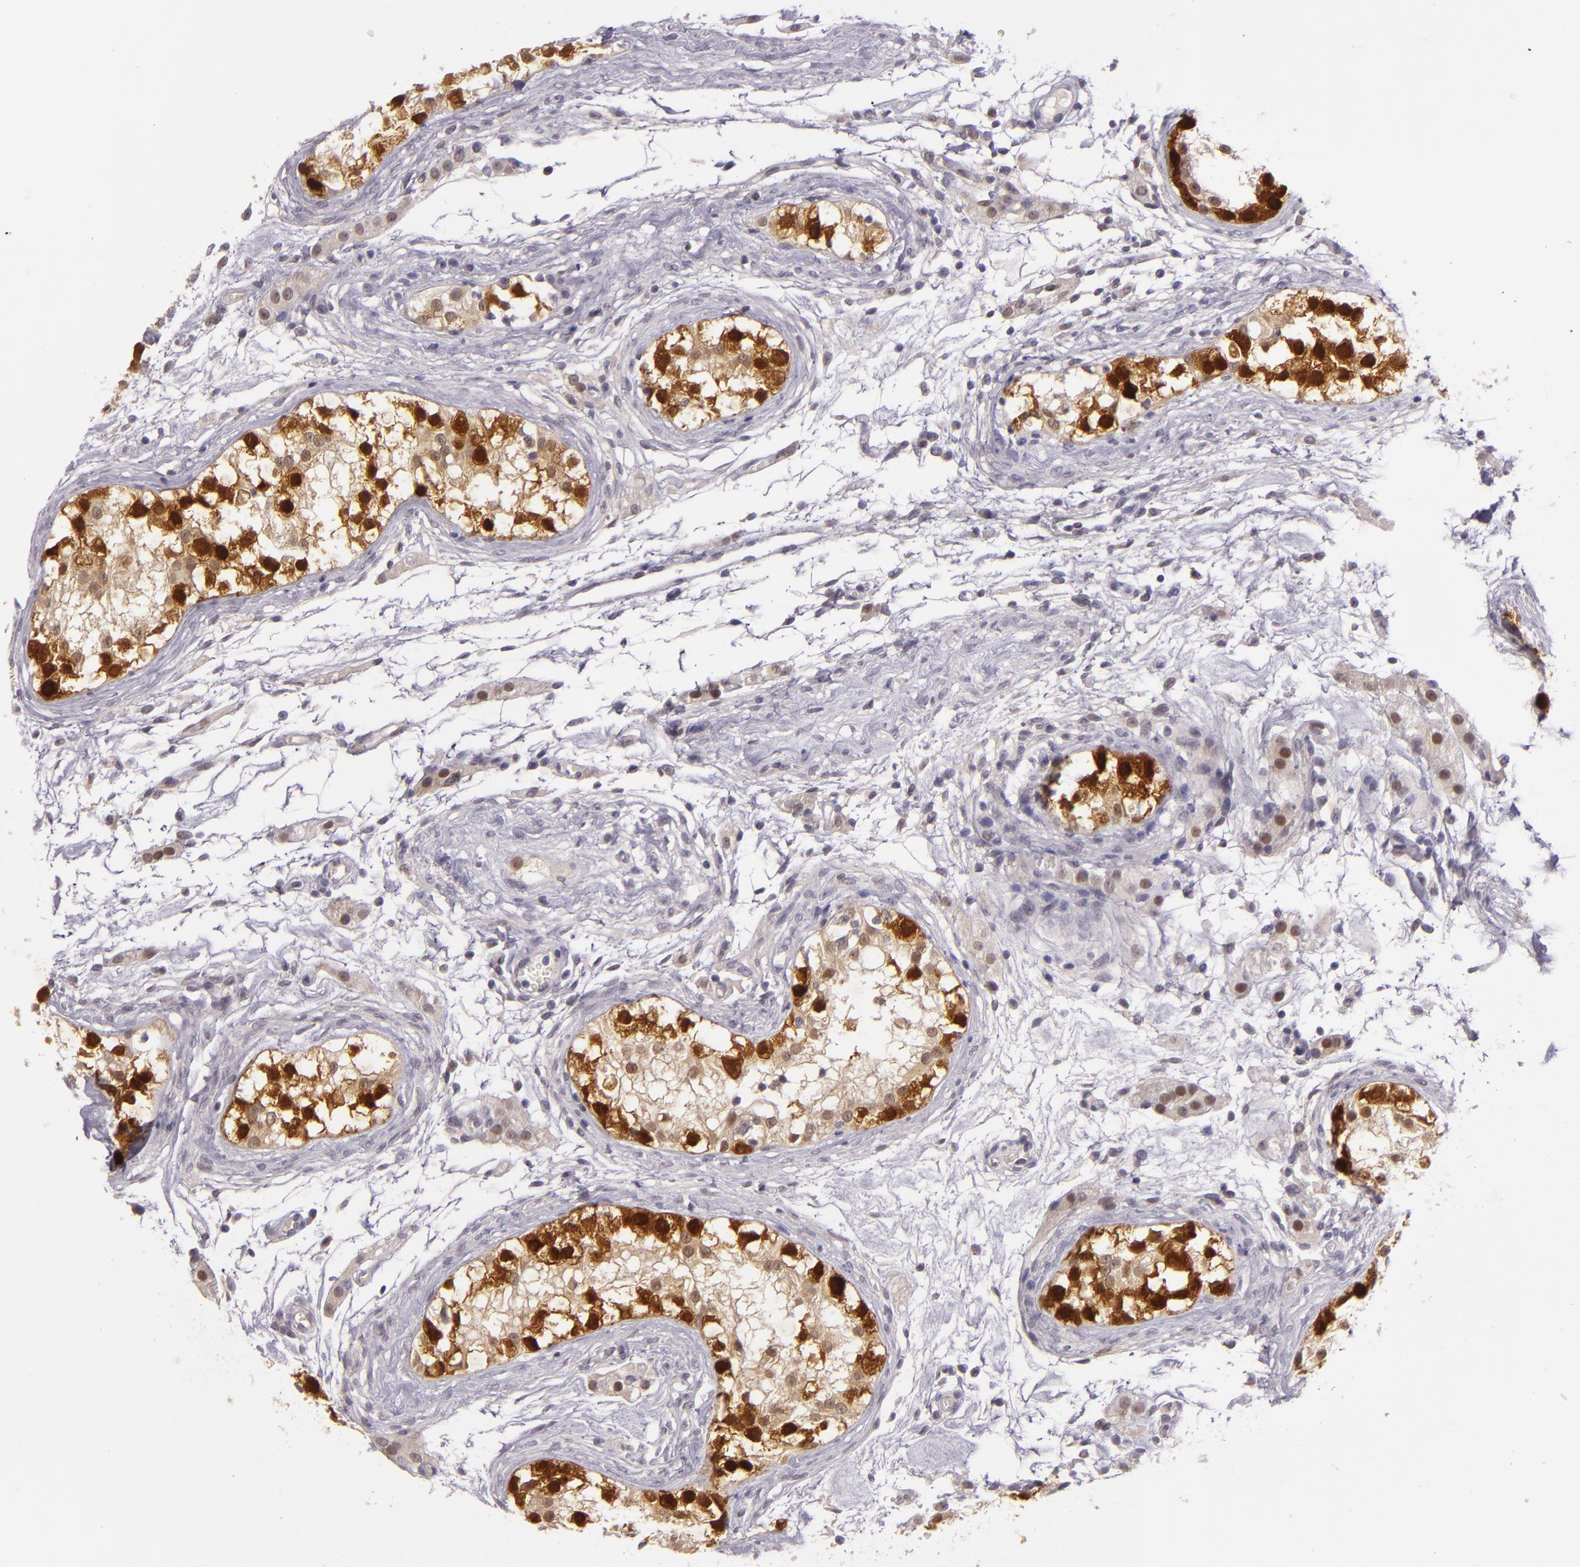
{"staining": {"intensity": "strong", "quantity": ">75%", "location": "cytoplasmic/membranous,nuclear"}, "tissue": "testis cancer", "cell_type": "Tumor cells", "image_type": "cancer", "snomed": [{"axis": "morphology", "description": "Seminoma, NOS"}, {"axis": "topography", "description": "Testis"}], "caption": "This is an image of immunohistochemistry staining of testis cancer, which shows strong expression in the cytoplasmic/membranous and nuclear of tumor cells.", "gene": "CSE1L", "patient": {"sex": "male", "age": 25}}